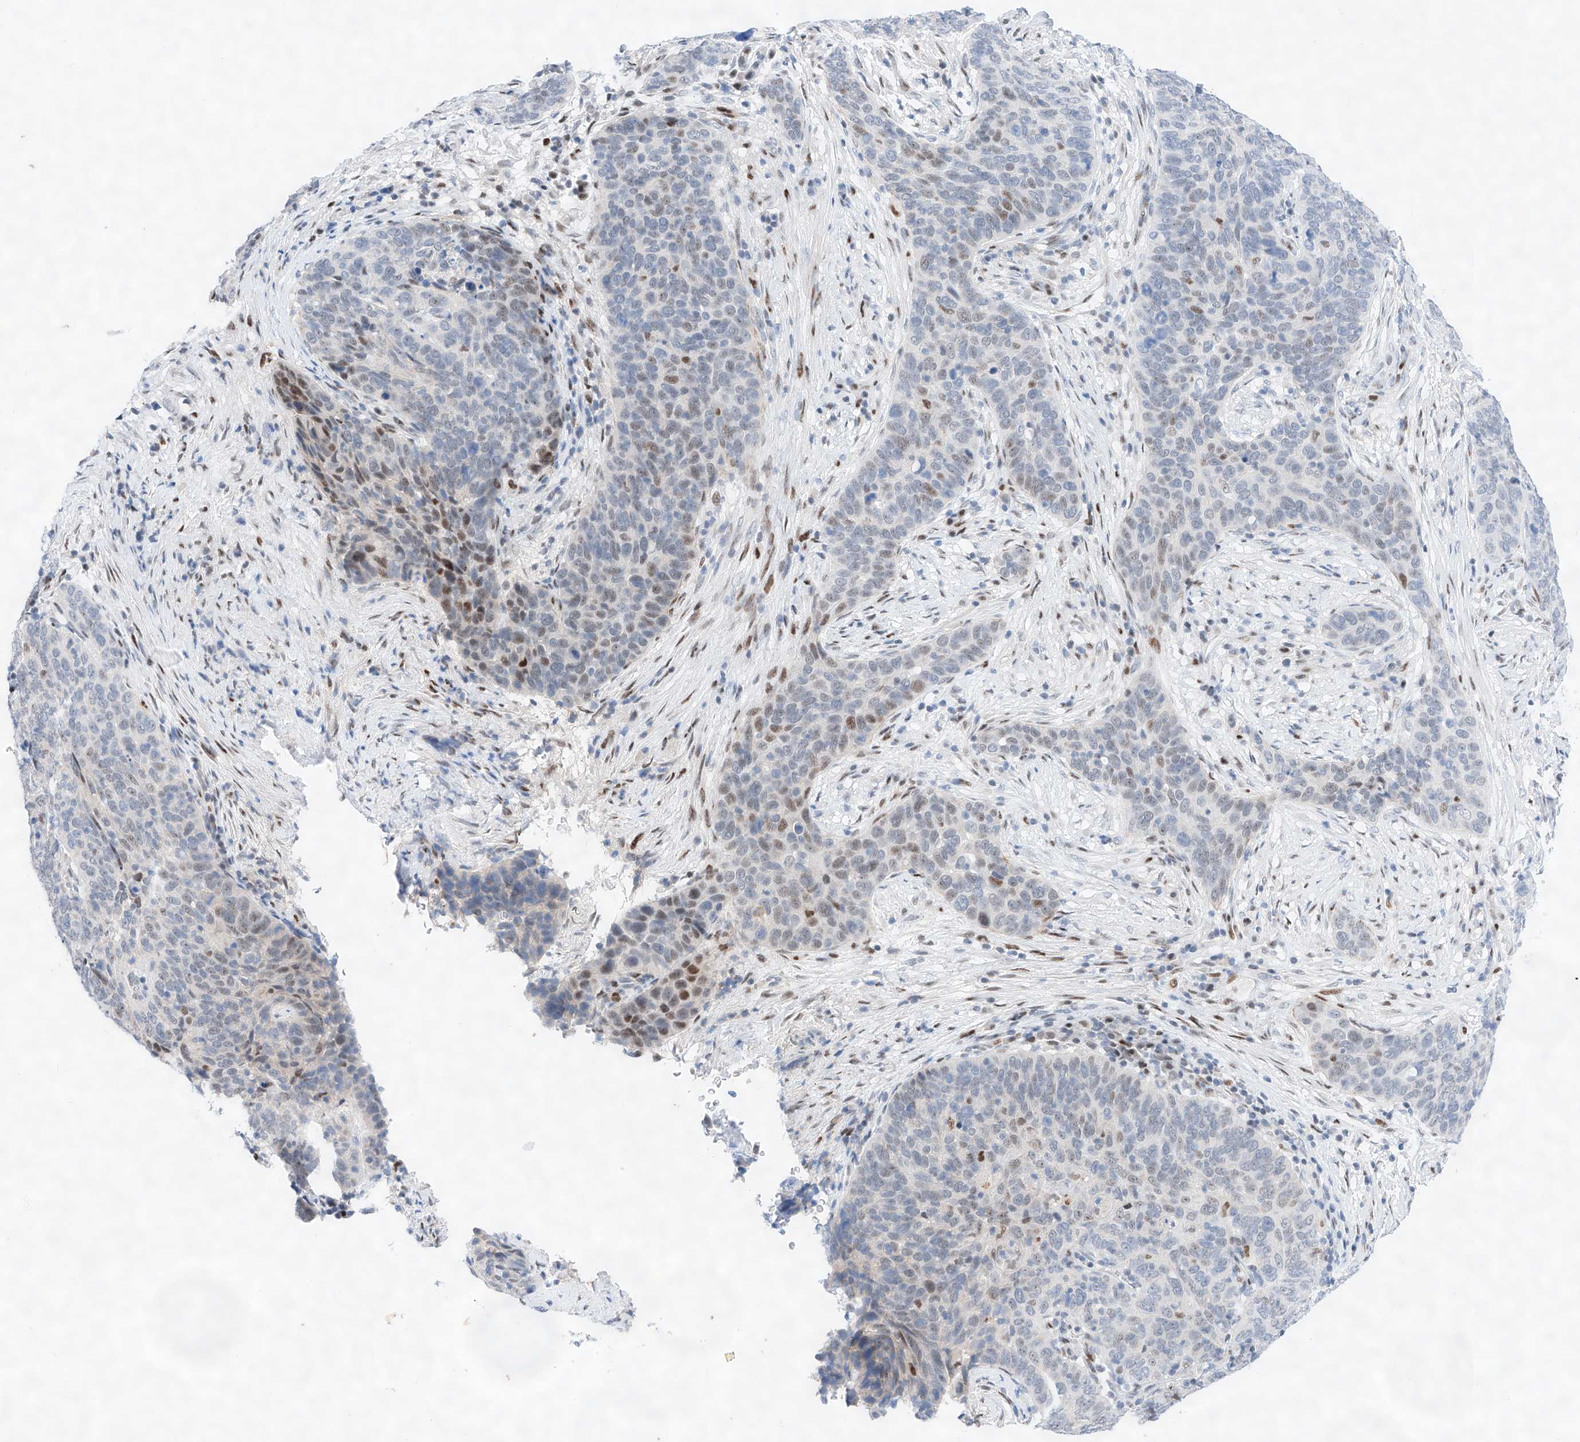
{"staining": {"intensity": "moderate", "quantity": "<25%", "location": "nuclear"}, "tissue": "cervical cancer", "cell_type": "Tumor cells", "image_type": "cancer", "snomed": [{"axis": "morphology", "description": "Squamous cell carcinoma, NOS"}, {"axis": "topography", "description": "Cervix"}], "caption": "Immunohistochemistry (IHC) histopathology image of neoplastic tissue: human cervical squamous cell carcinoma stained using IHC exhibits low levels of moderate protein expression localized specifically in the nuclear of tumor cells, appearing as a nuclear brown color.", "gene": "NT5C3B", "patient": {"sex": "female", "age": 60}}